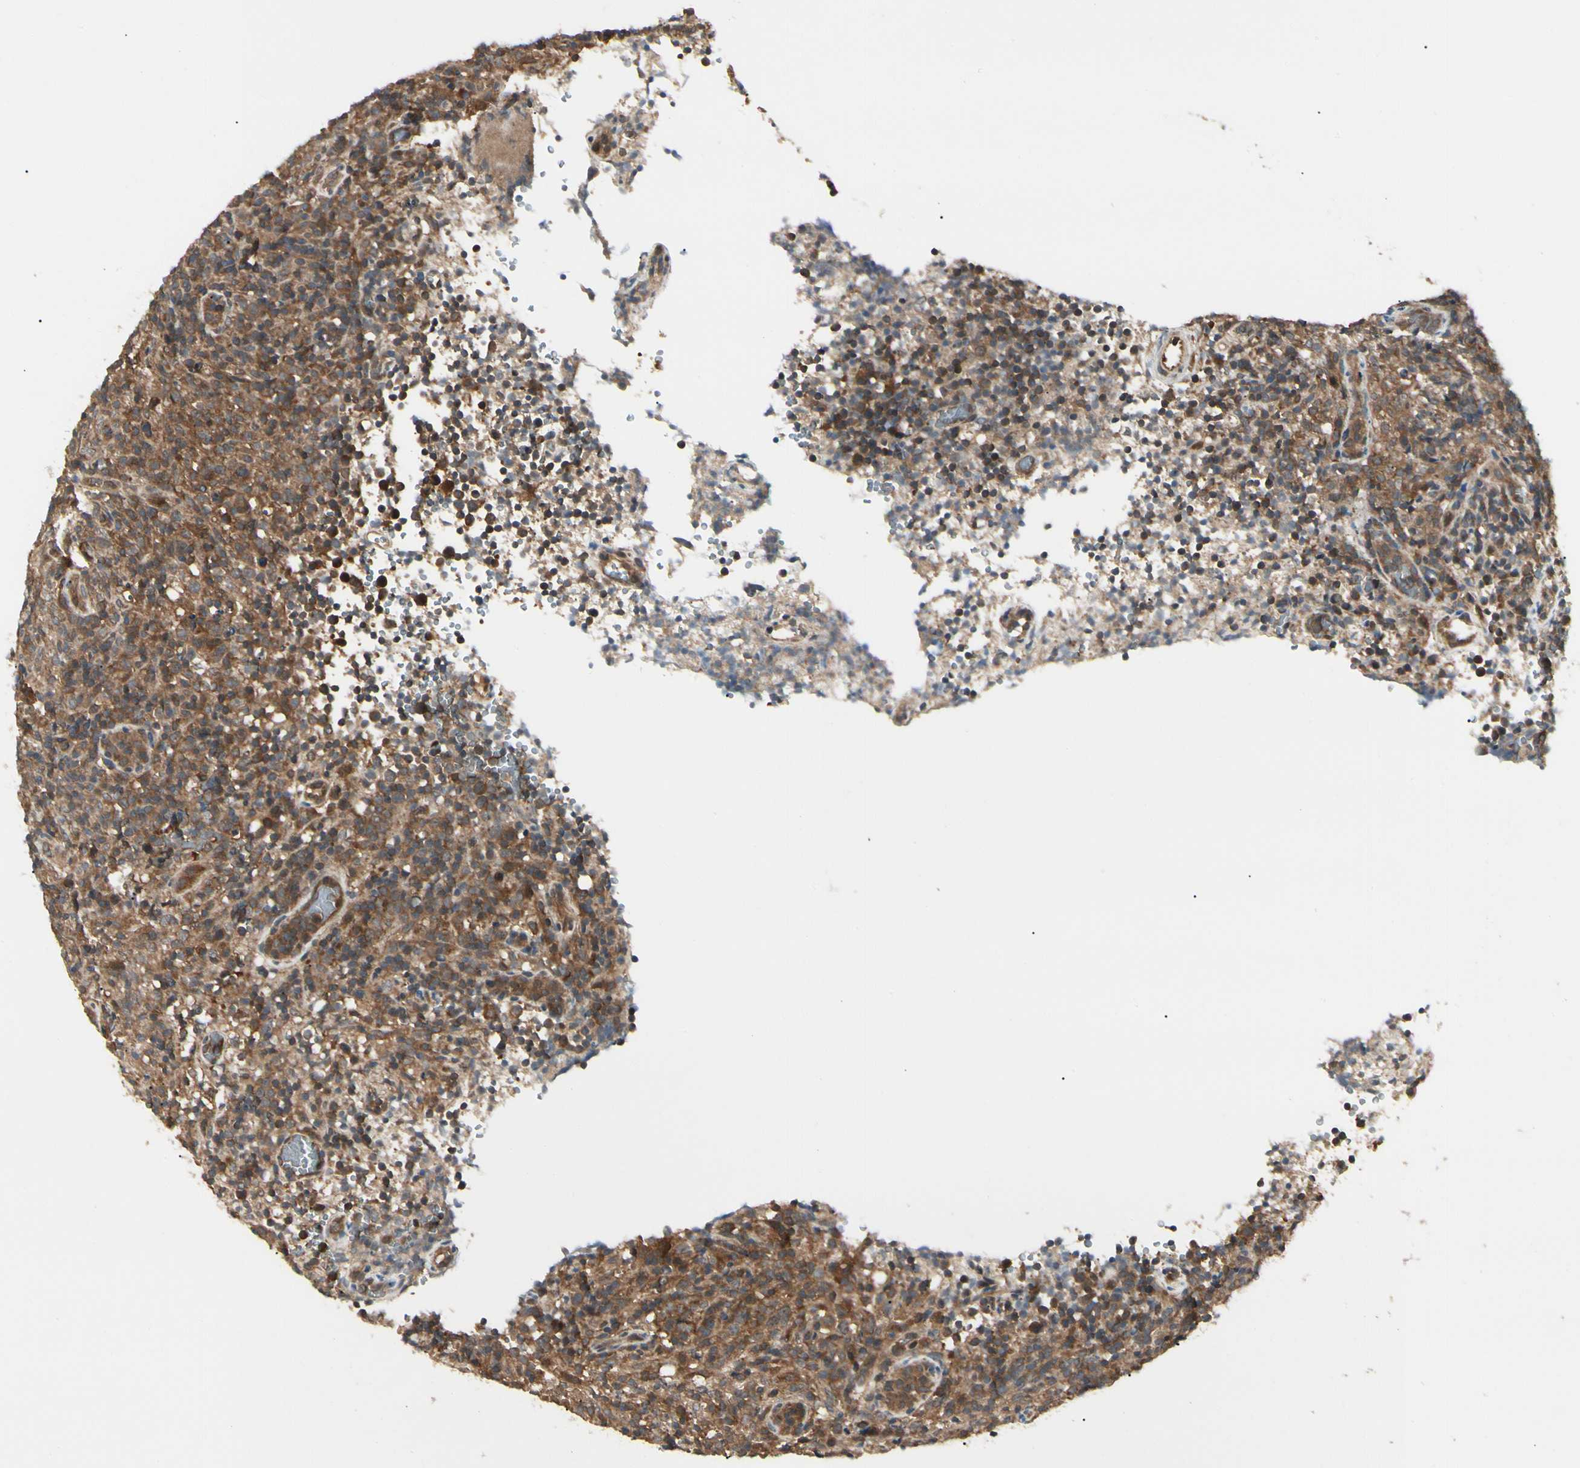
{"staining": {"intensity": "strong", "quantity": ">75%", "location": "cytoplasmic/membranous"}, "tissue": "lymphoma", "cell_type": "Tumor cells", "image_type": "cancer", "snomed": [{"axis": "morphology", "description": "Malignant lymphoma, non-Hodgkin's type, High grade"}, {"axis": "topography", "description": "Lymph node"}], "caption": "Immunohistochemical staining of human lymphoma exhibits strong cytoplasmic/membranous protein expression in approximately >75% of tumor cells. The staining is performed using DAB brown chromogen to label protein expression. The nuclei are counter-stained blue using hematoxylin.", "gene": "RNF14", "patient": {"sex": "female", "age": 76}}